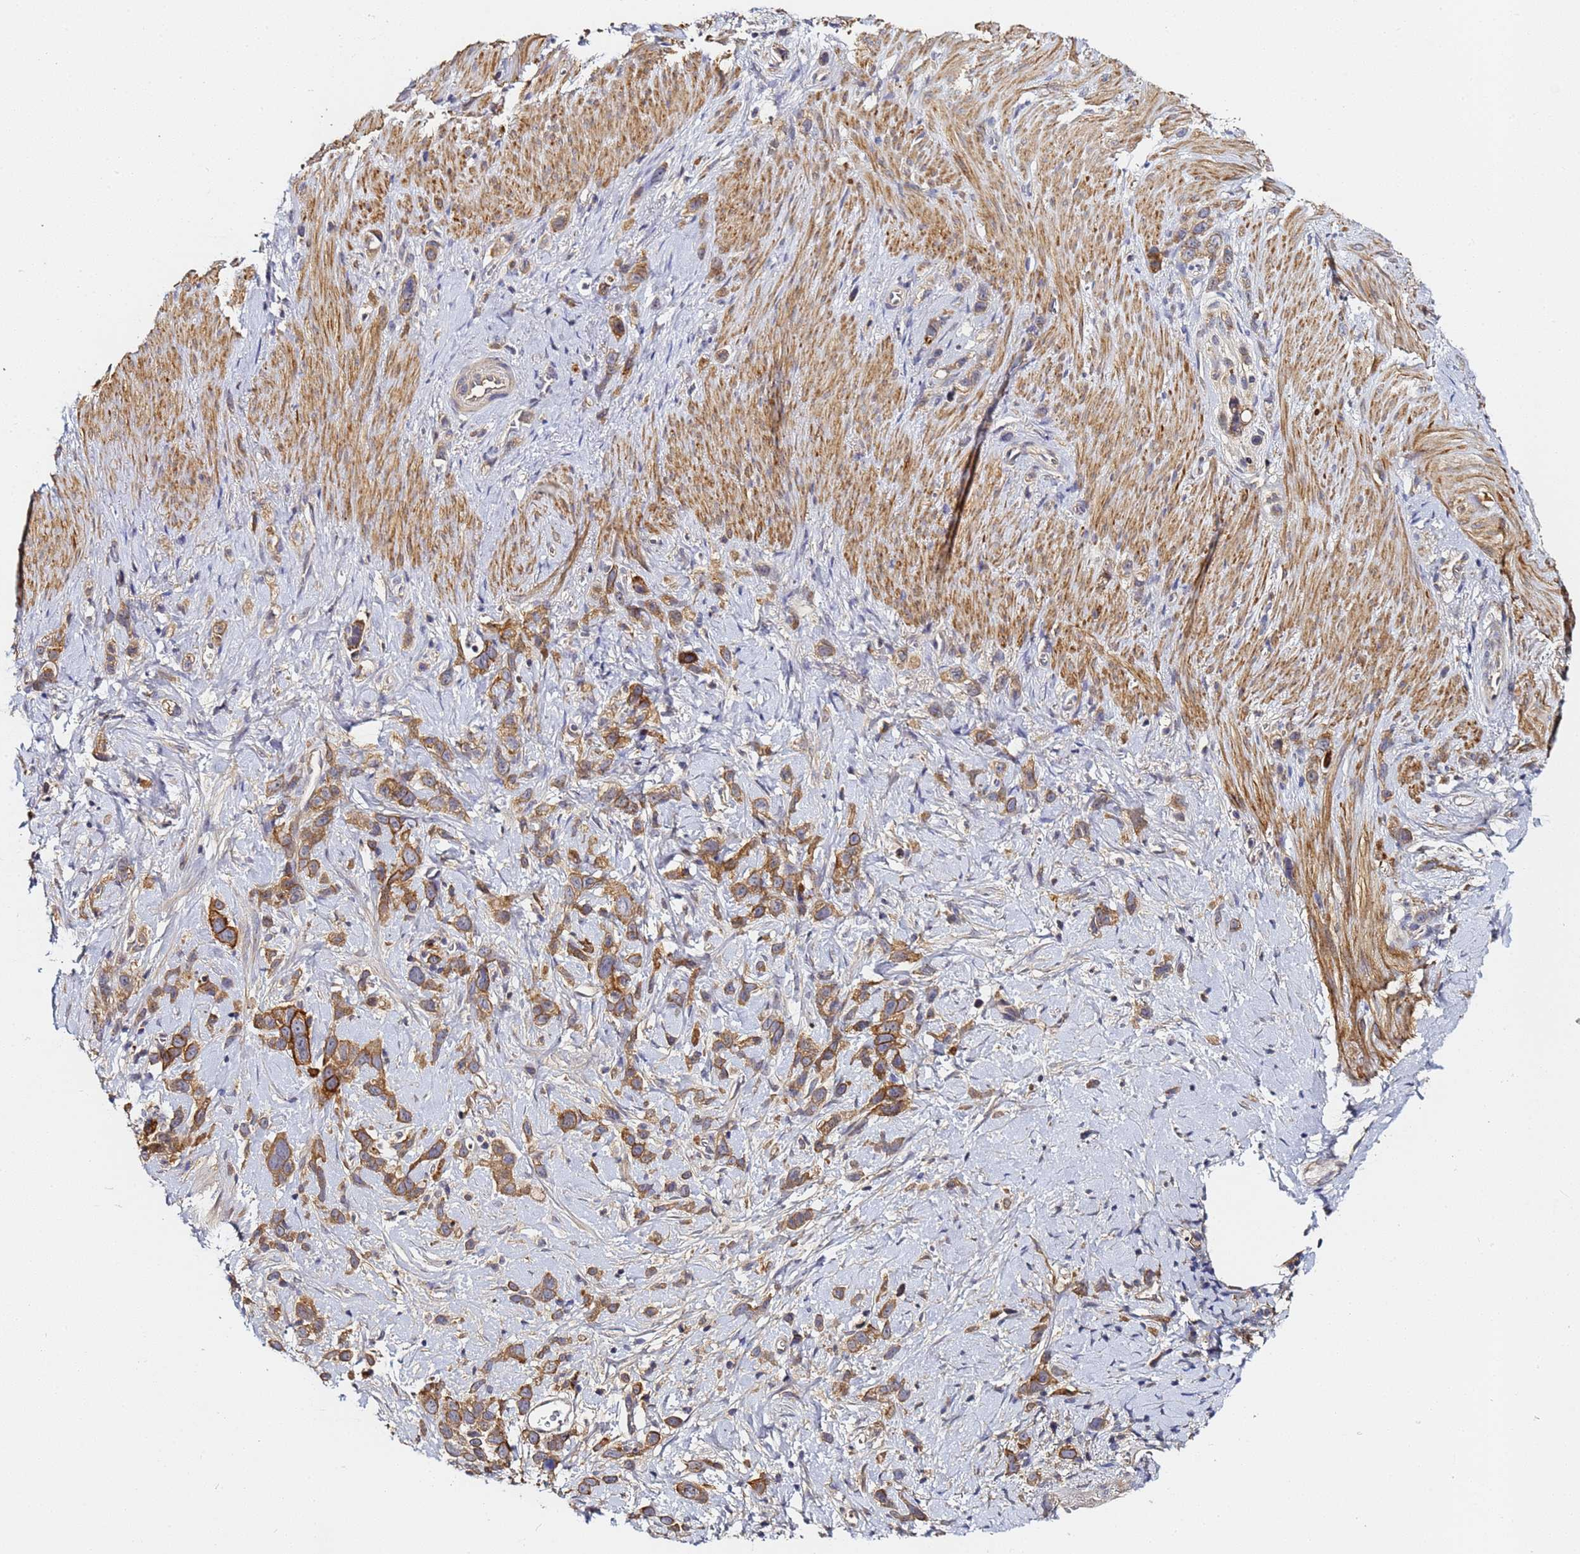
{"staining": {"intensity": "moderate", "quantity": ">75%", "location": "cytoplasmic/membranous"}, "tissue": "stomach cancer", "cell_type": "Tumor cells", "image_type": "cancer", "snomed": [{"axis": "morphology", "description": "Adenocarcinoma, NOS"}, {"axis": "topography", "description": "Stomach"}], "caption": "About >75% of tumor cells in human stomach adenocarcinoma exhibit moderate cytoplasmic/membranous protein staining as visualized by brown immunohistochemical staining.", "gene": "LRRC69", "patient": {"sex": "female", "age": 65}}